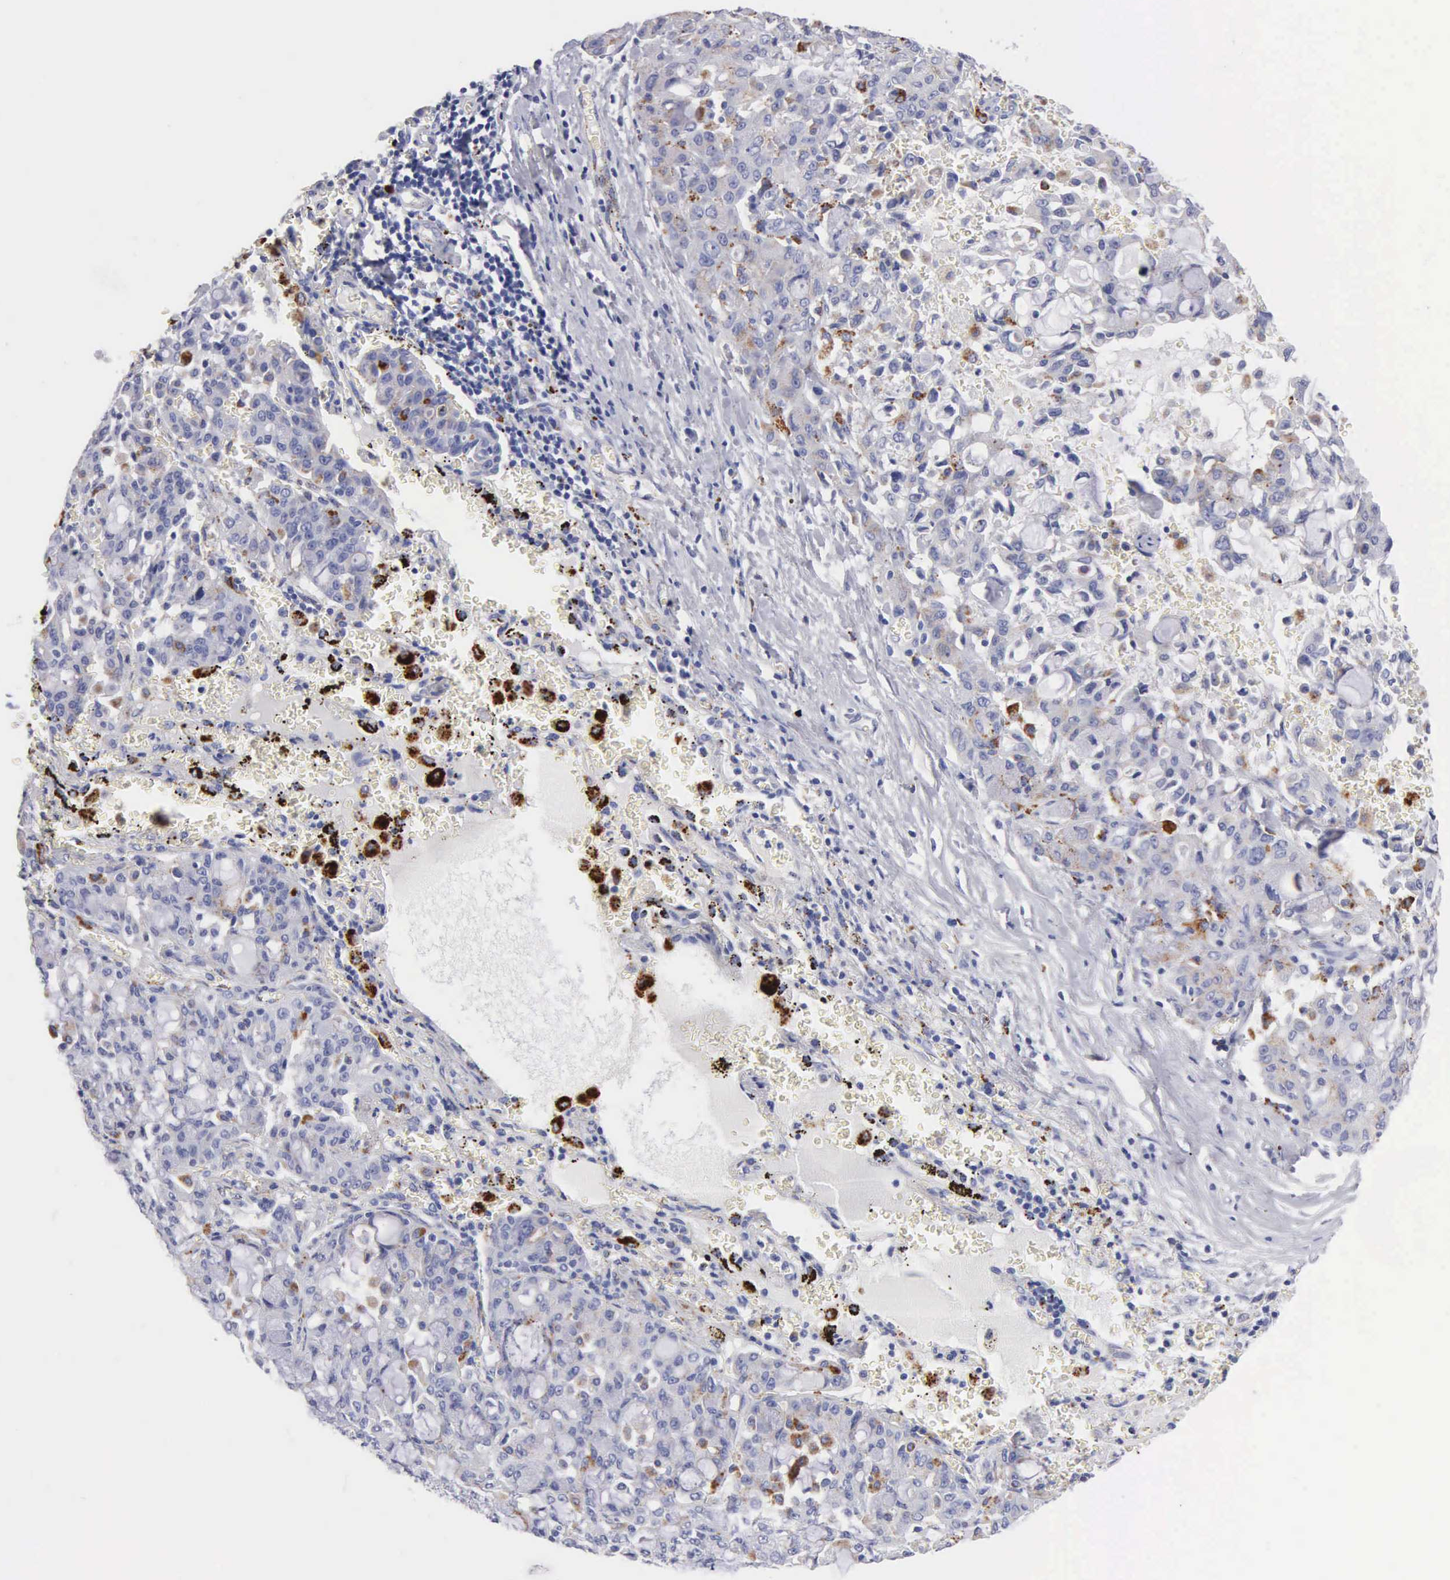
{"staining": {"intensity": "negative", "quantity": "none", "location": "none"}, "tissue": "lung cancer", "cell_type": "Tumor cells", "image_type": "cancer", "snomed": [{"axis": "morphology", "description": "Adenocarcinoma, NOS"}, {"axis": "topography", "description": "Lung"}], "caption": "A photomicrograph of lung cancer stained for a protein shows no brown staining in tumor cells.", "gene": "CTSL", "patient": {"sex": "female", "age": 44}}